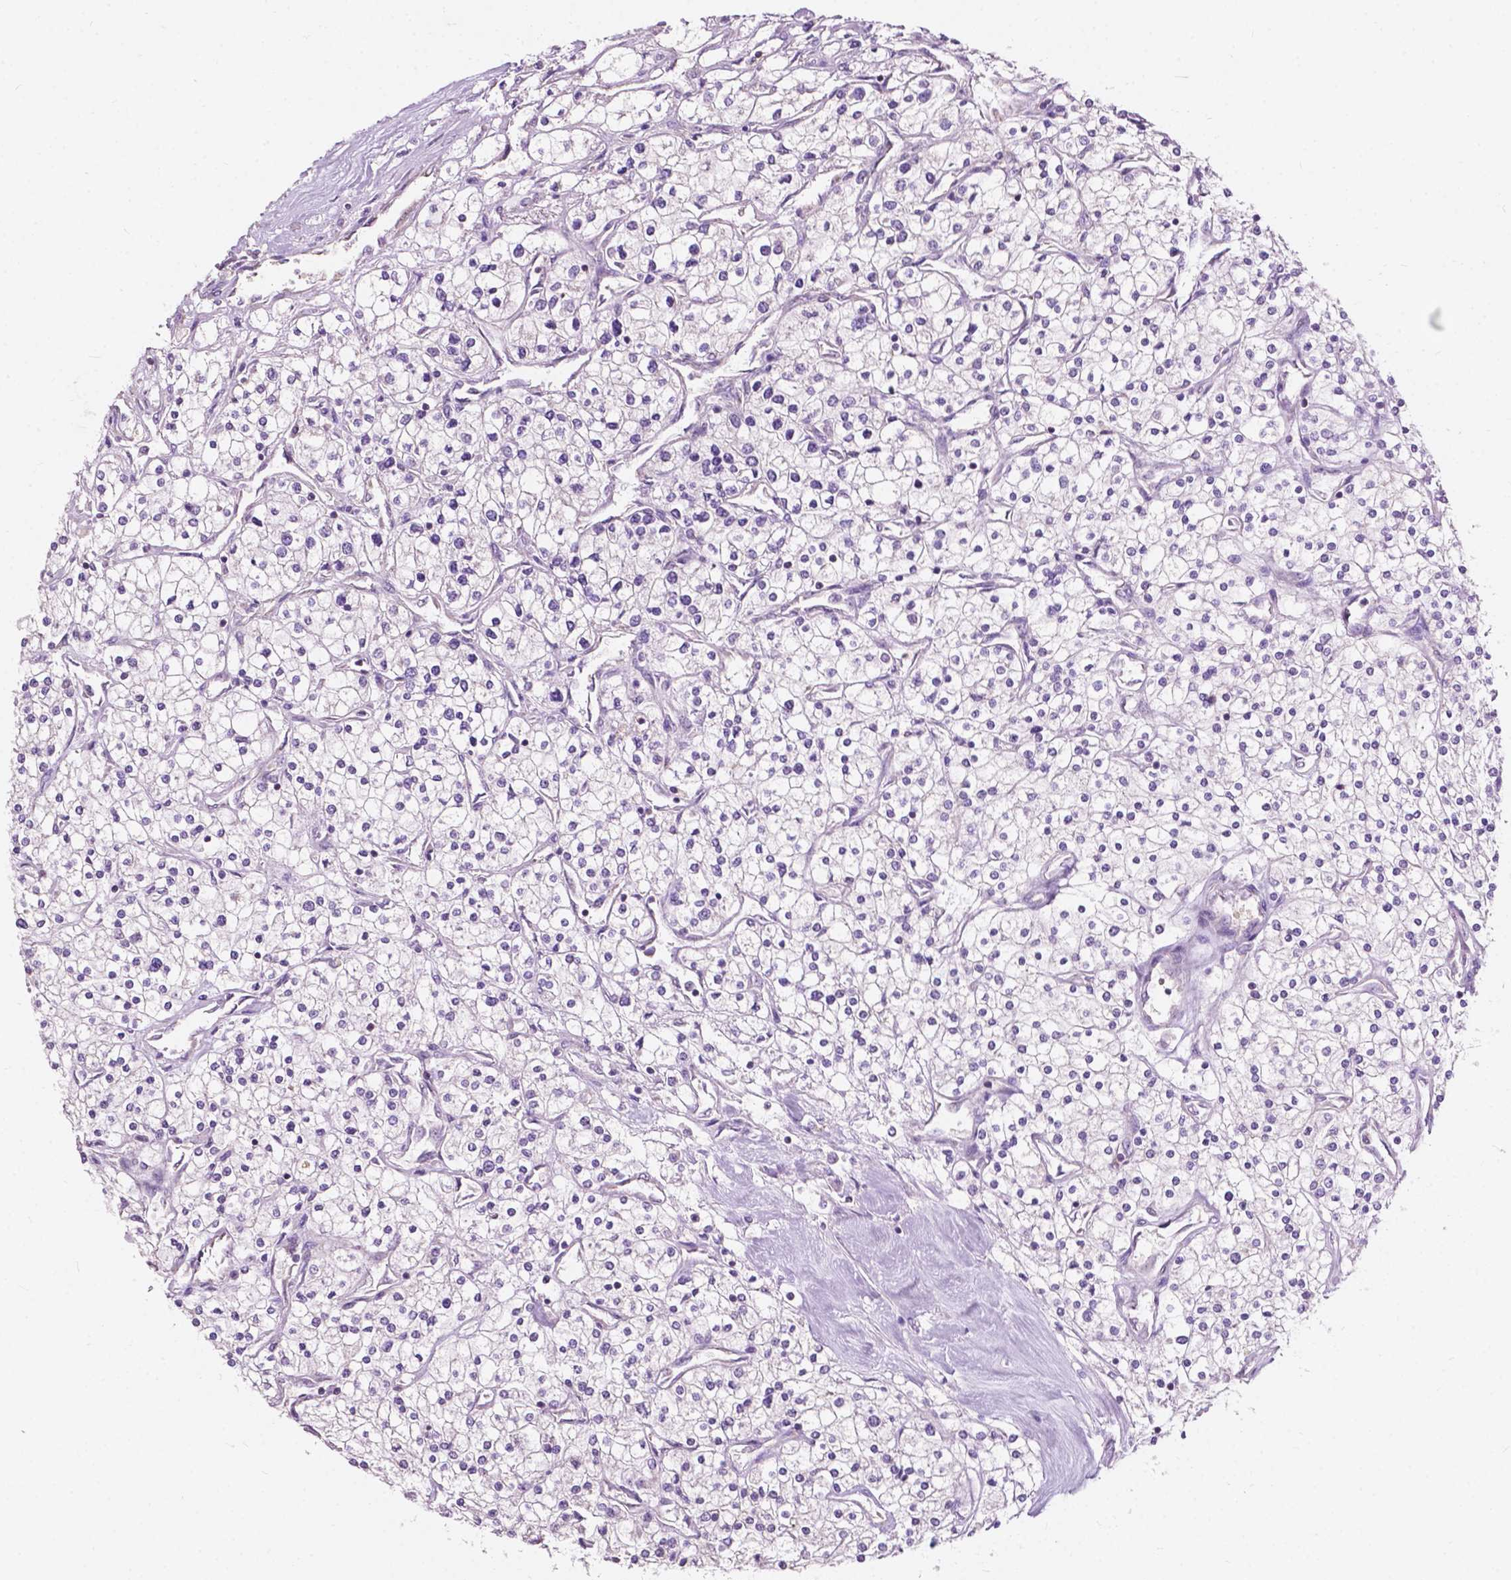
{"staining": {"intensity": "negative", "quantity": "none", "location": "none"}, "tissue": "renal cancer", "cell_type": "Tumor cells", "image_type": "cancer", "snomed": [{"axis": "morphology", "description": "Adenocarcinoma, NOS"}, {"axis": "topography", "description": "Kidney"}], "caption": "An image of renal cancer (adenocarcinoma) stained for a protein reveals no brown staining in tumor cells.", "gene": "NDUFS1", "patient": {"sex": "male", "age": 80}}